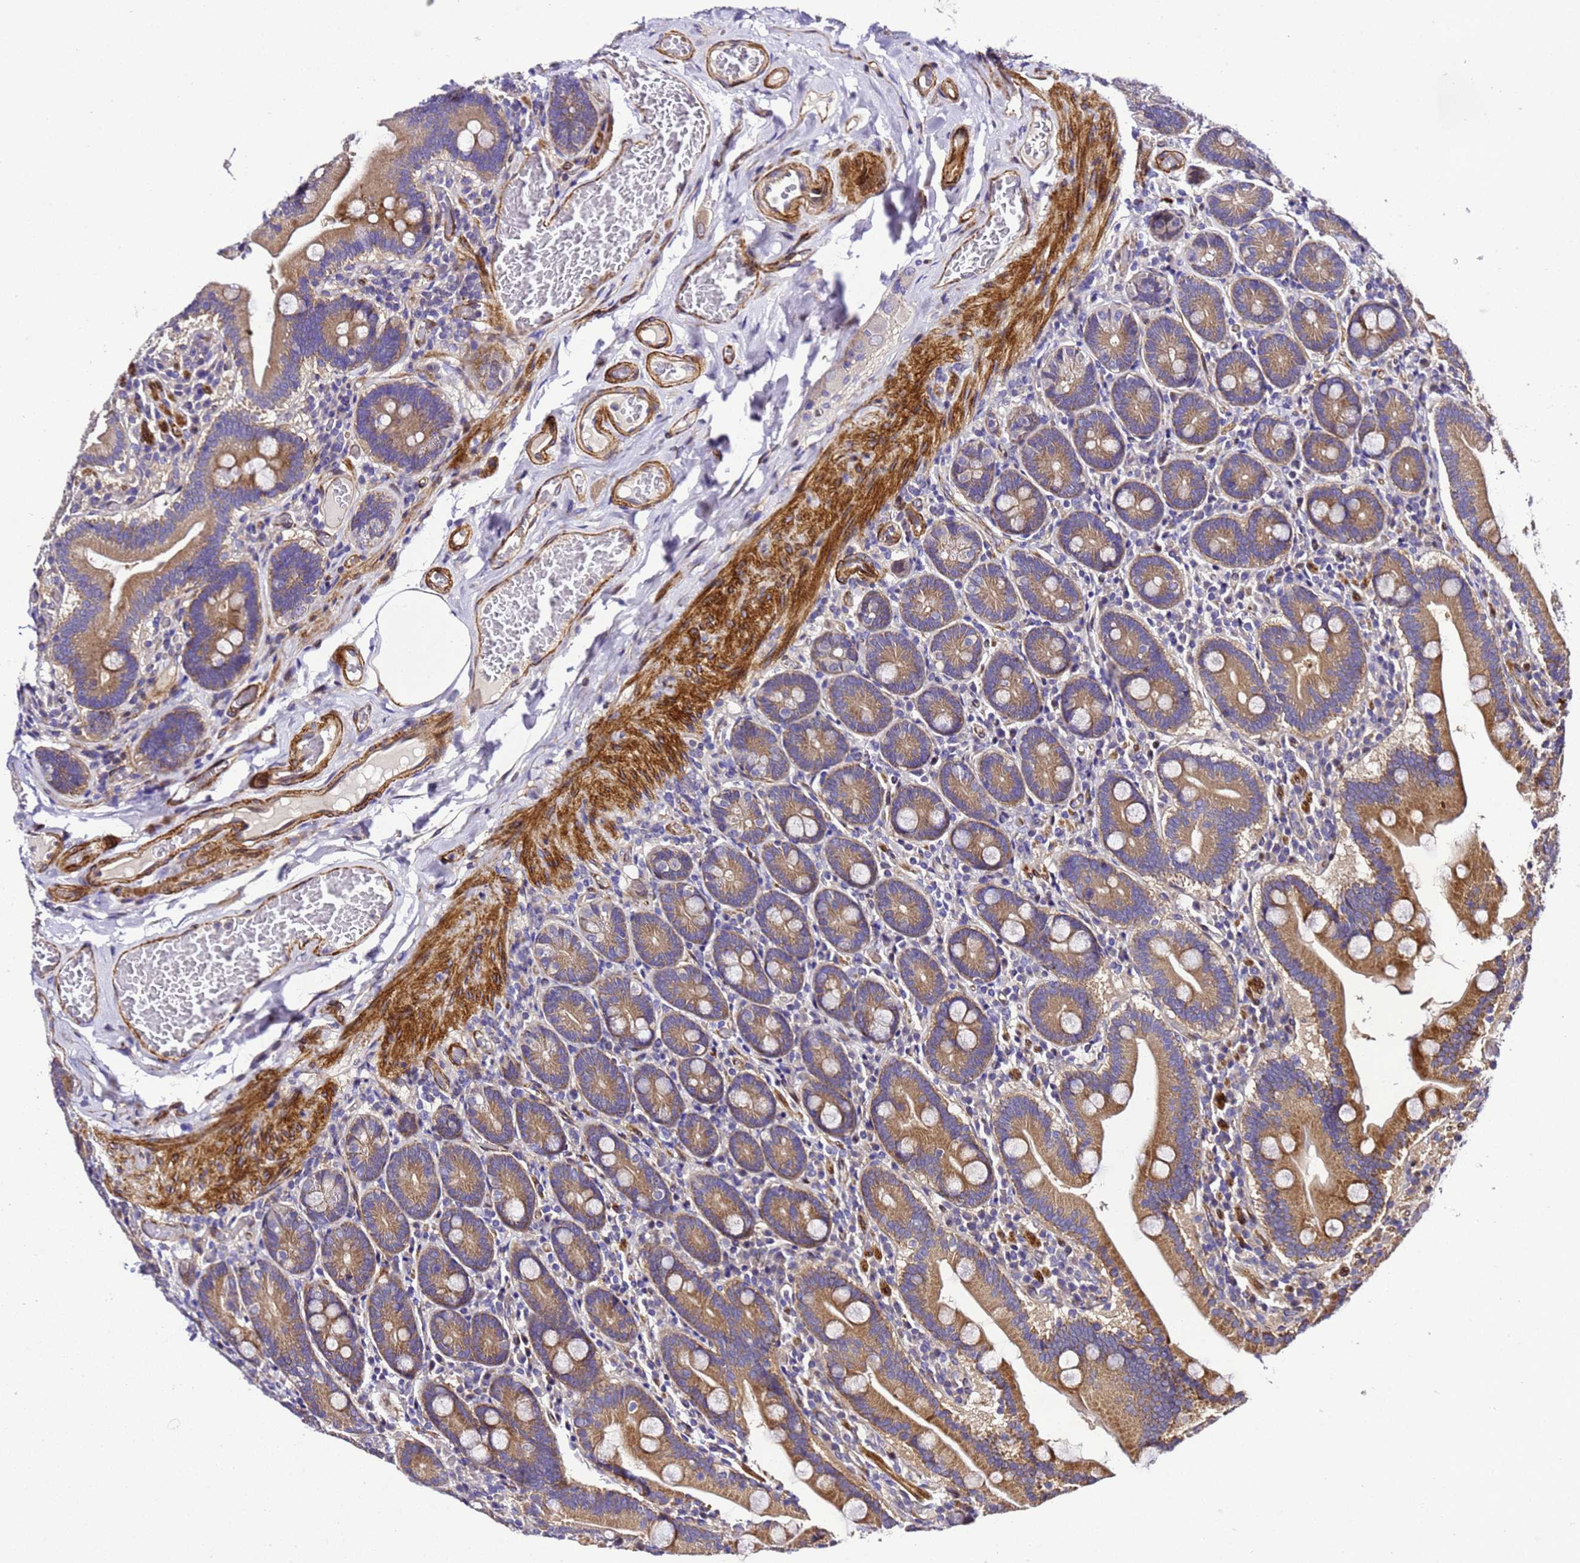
{"staining": {"intensity": "strong", "quantity": ">75%", "location": "cytoplasmic/membranous"}, "tissue": "duodenum", "cell_type": "Glandular cells", "image_type": "normal", "snomed": [{"axis": "morphology", "description": "Normal tissue, NOS"}, {"axis": "topography", "description": "Duodenum"}], "caption": "High-power microscopy captured an IHC photomicrograph of normal duodenum, revealing strong cytoplasmic/membranous positivity in about >75% of glandular cells. The staining was performed using DAB (3,3'-diaminobenzidine), with brown indicating positive protein expression. Nuclei are stained blue with hematoxylin.", "gene": "ZNF417", "patient": {"sex": "female", "age": 62}}